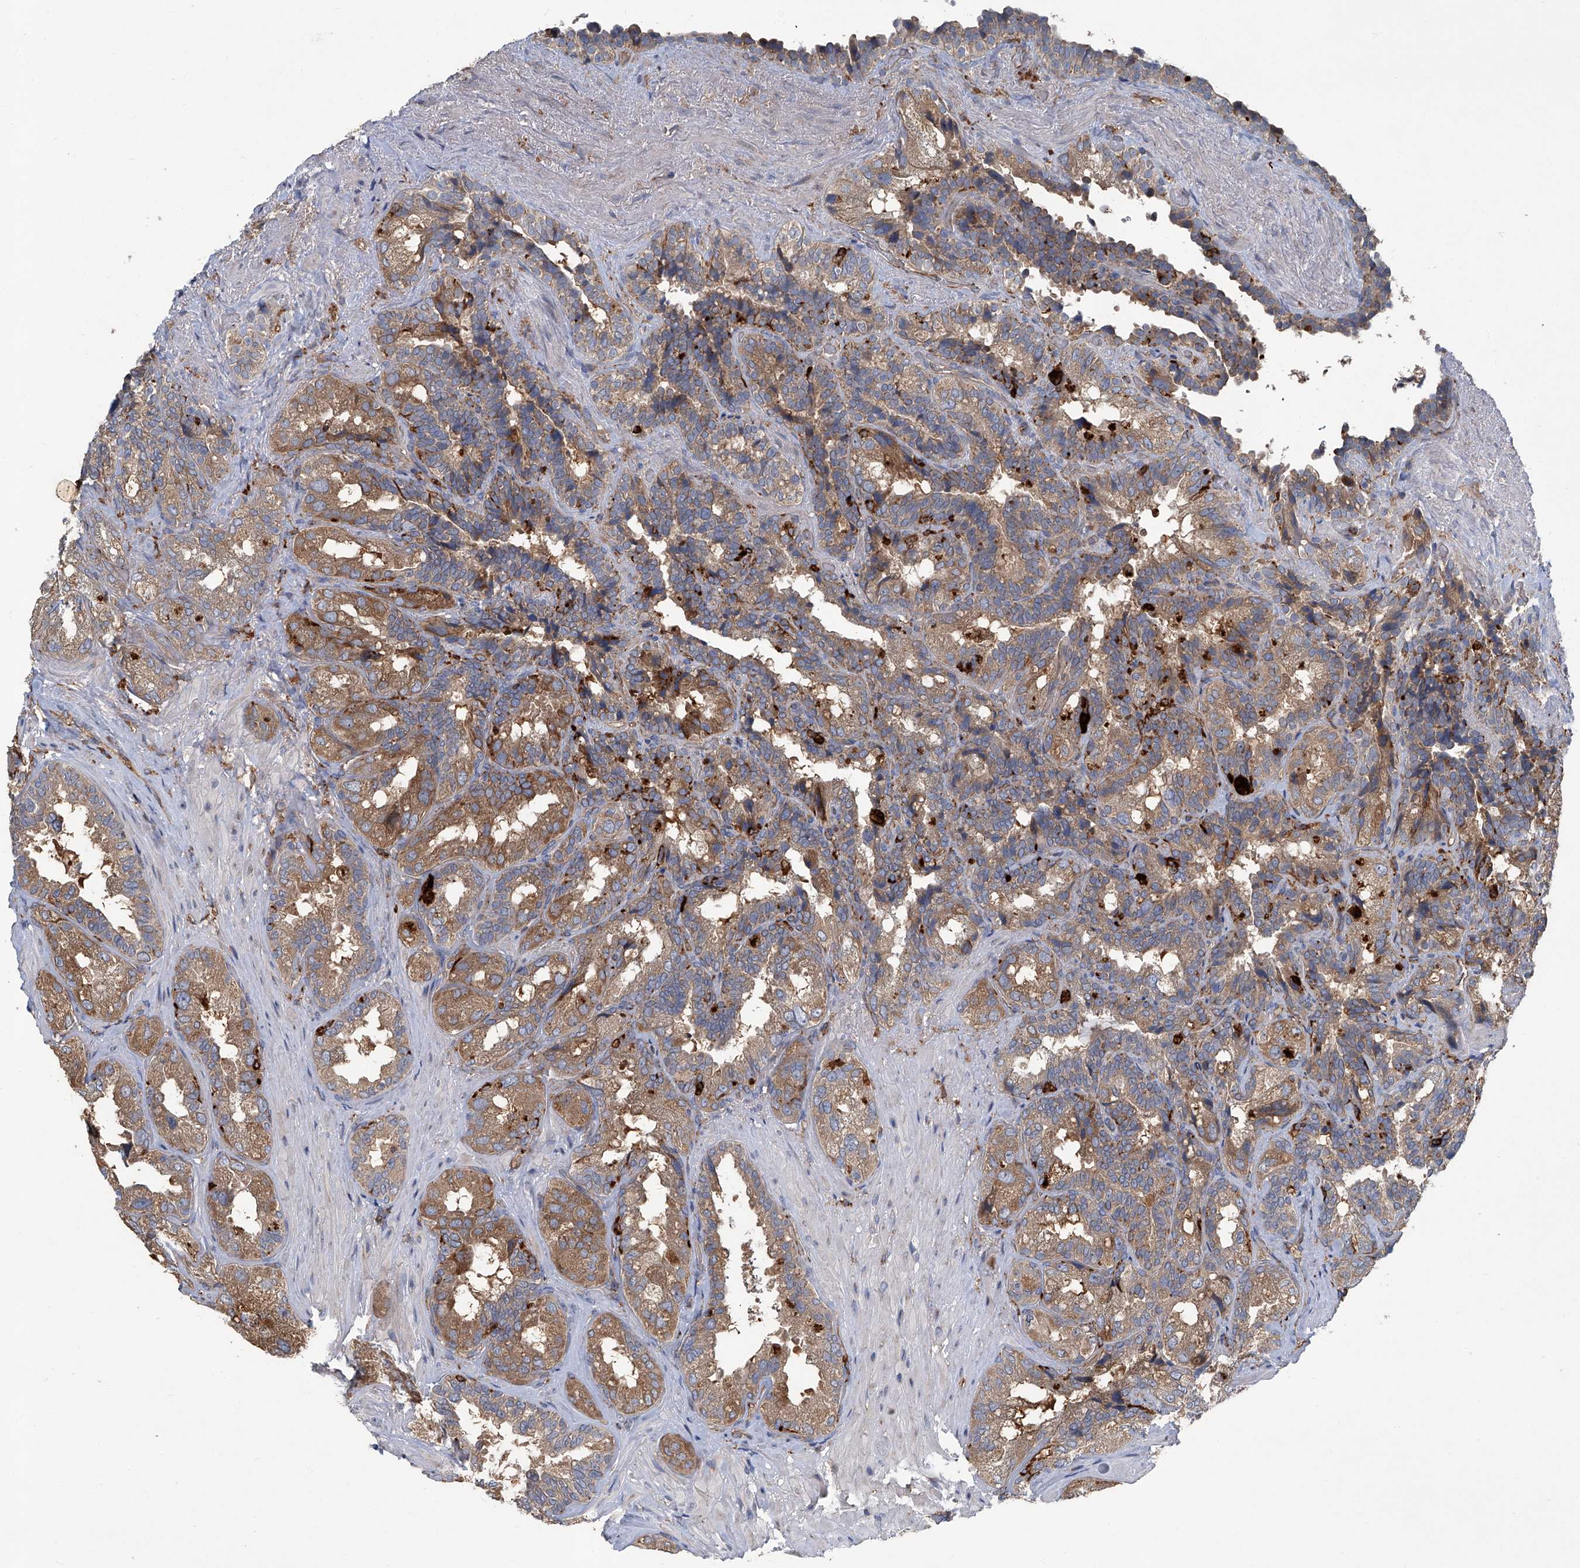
{"staining": {"intensity": "moderate", "quantity": ">75%", "location": "cytoplasmic/membranous"}, "tissue": "seminal vesicle", "cell_type": "Glandular cells", "image_type": "normal", "snomed": [{"axis": "morphology", "description": "Normal tissue, NOS"}, {"axis": "topography", "description": "Seminal veicle"}, {"axis": "topography", "description": "Peripheral nerve tissue"}], "caption": "Seminal vesicle stained for a protein (brown) reveals moderate cytoplasmic/membranous positive staining in approximately >75% of glandular cells.", "gene": "FAM167A", "patient": {"sex": "male", "age": 63}}